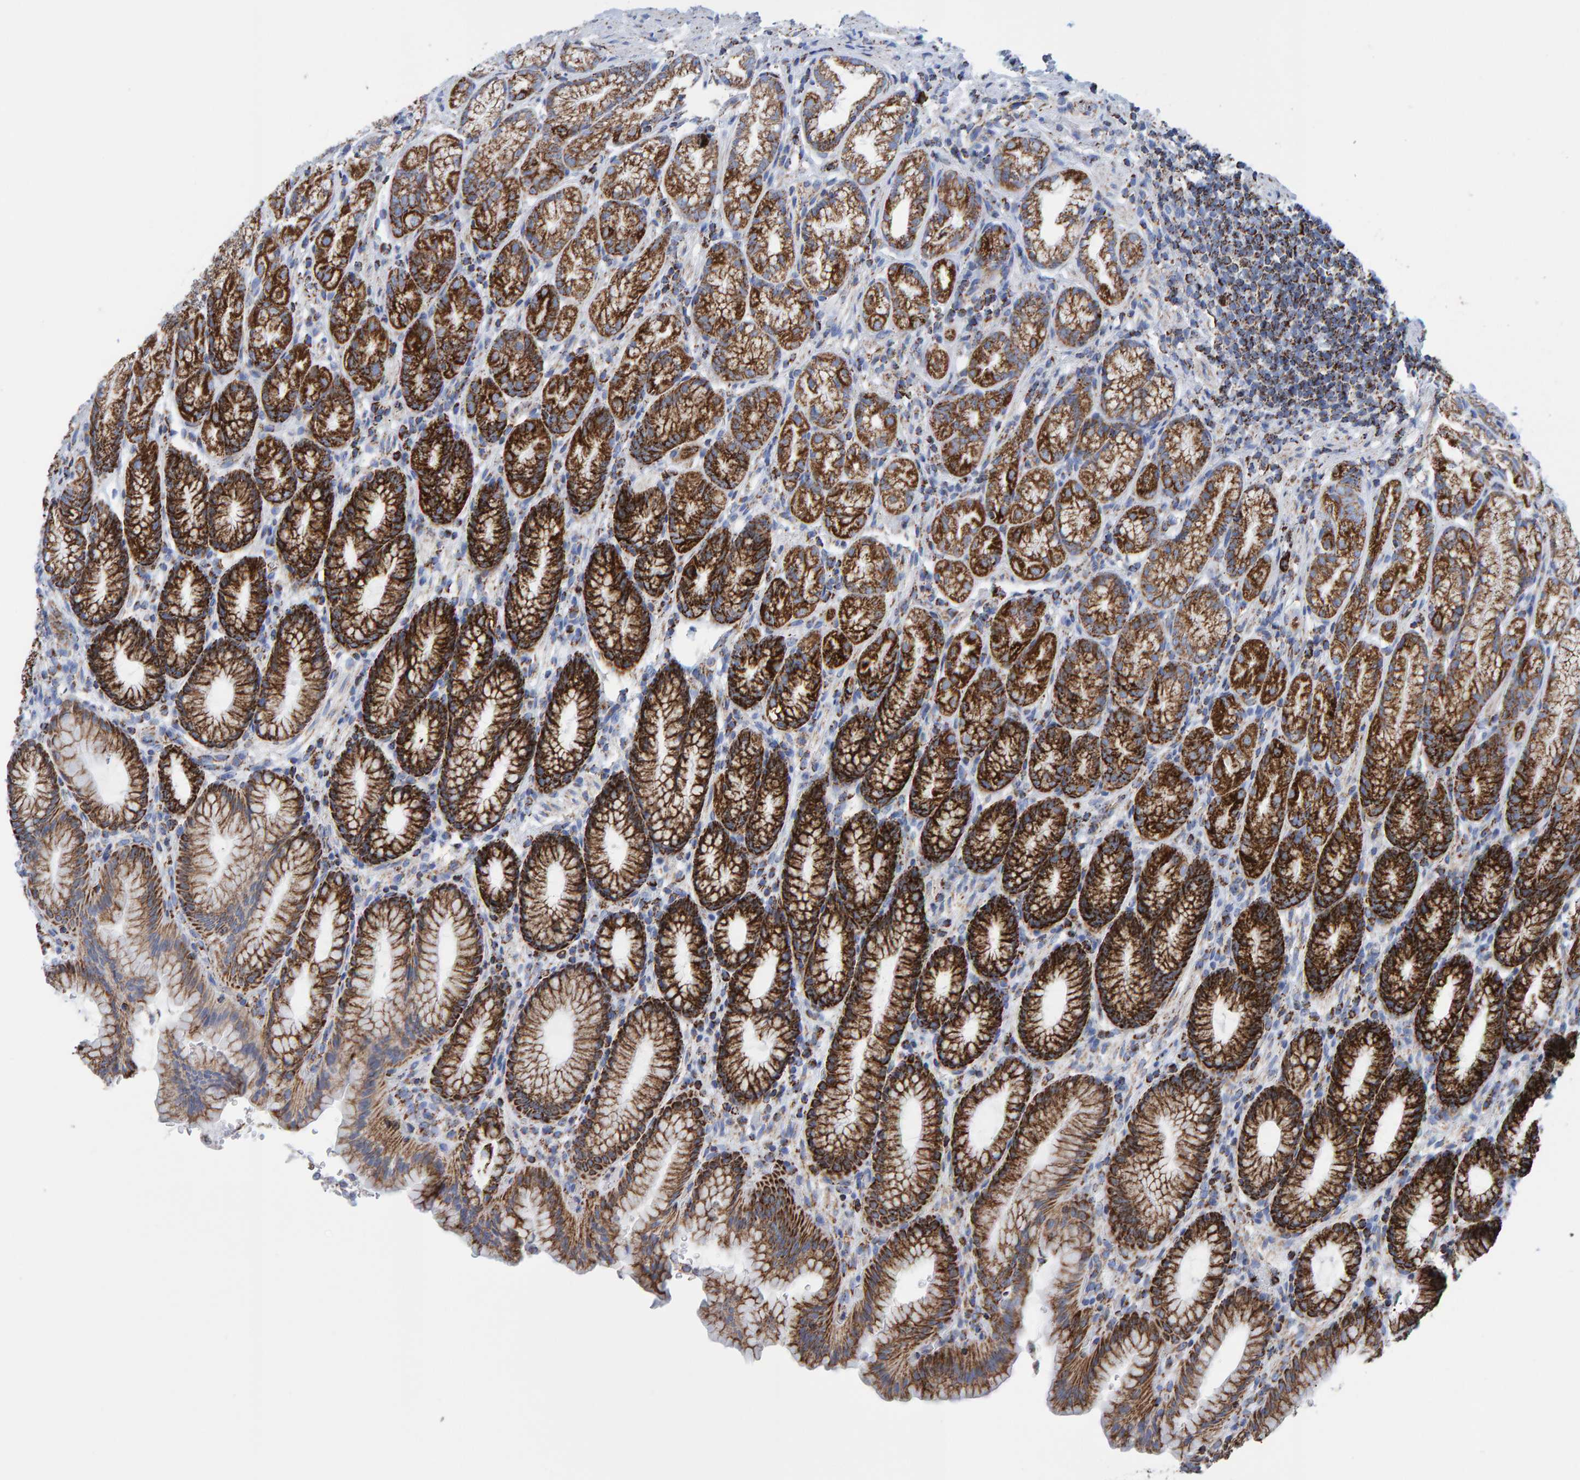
{"staining": {"intensity": "strong", "quantity": ">75%", "location": "cytoplasmic/membranous"}, "tissue": "stomach", "cell_type": "Glandular cells", "image_type": "normal", "snomed": [{"axis": "morphology", "description": "Normal tissue, NOS"}, {"axis": "topography", "description": "Stomach"}], "caption": "About >75% of glandular cells in unremarkable stomach display strong cytoplasmic/membranous protein expression as visualized by brown immunohistochemical staining.", "gene": "ENSG00000262660", "patient": {"sex": "male", "age": 42}}